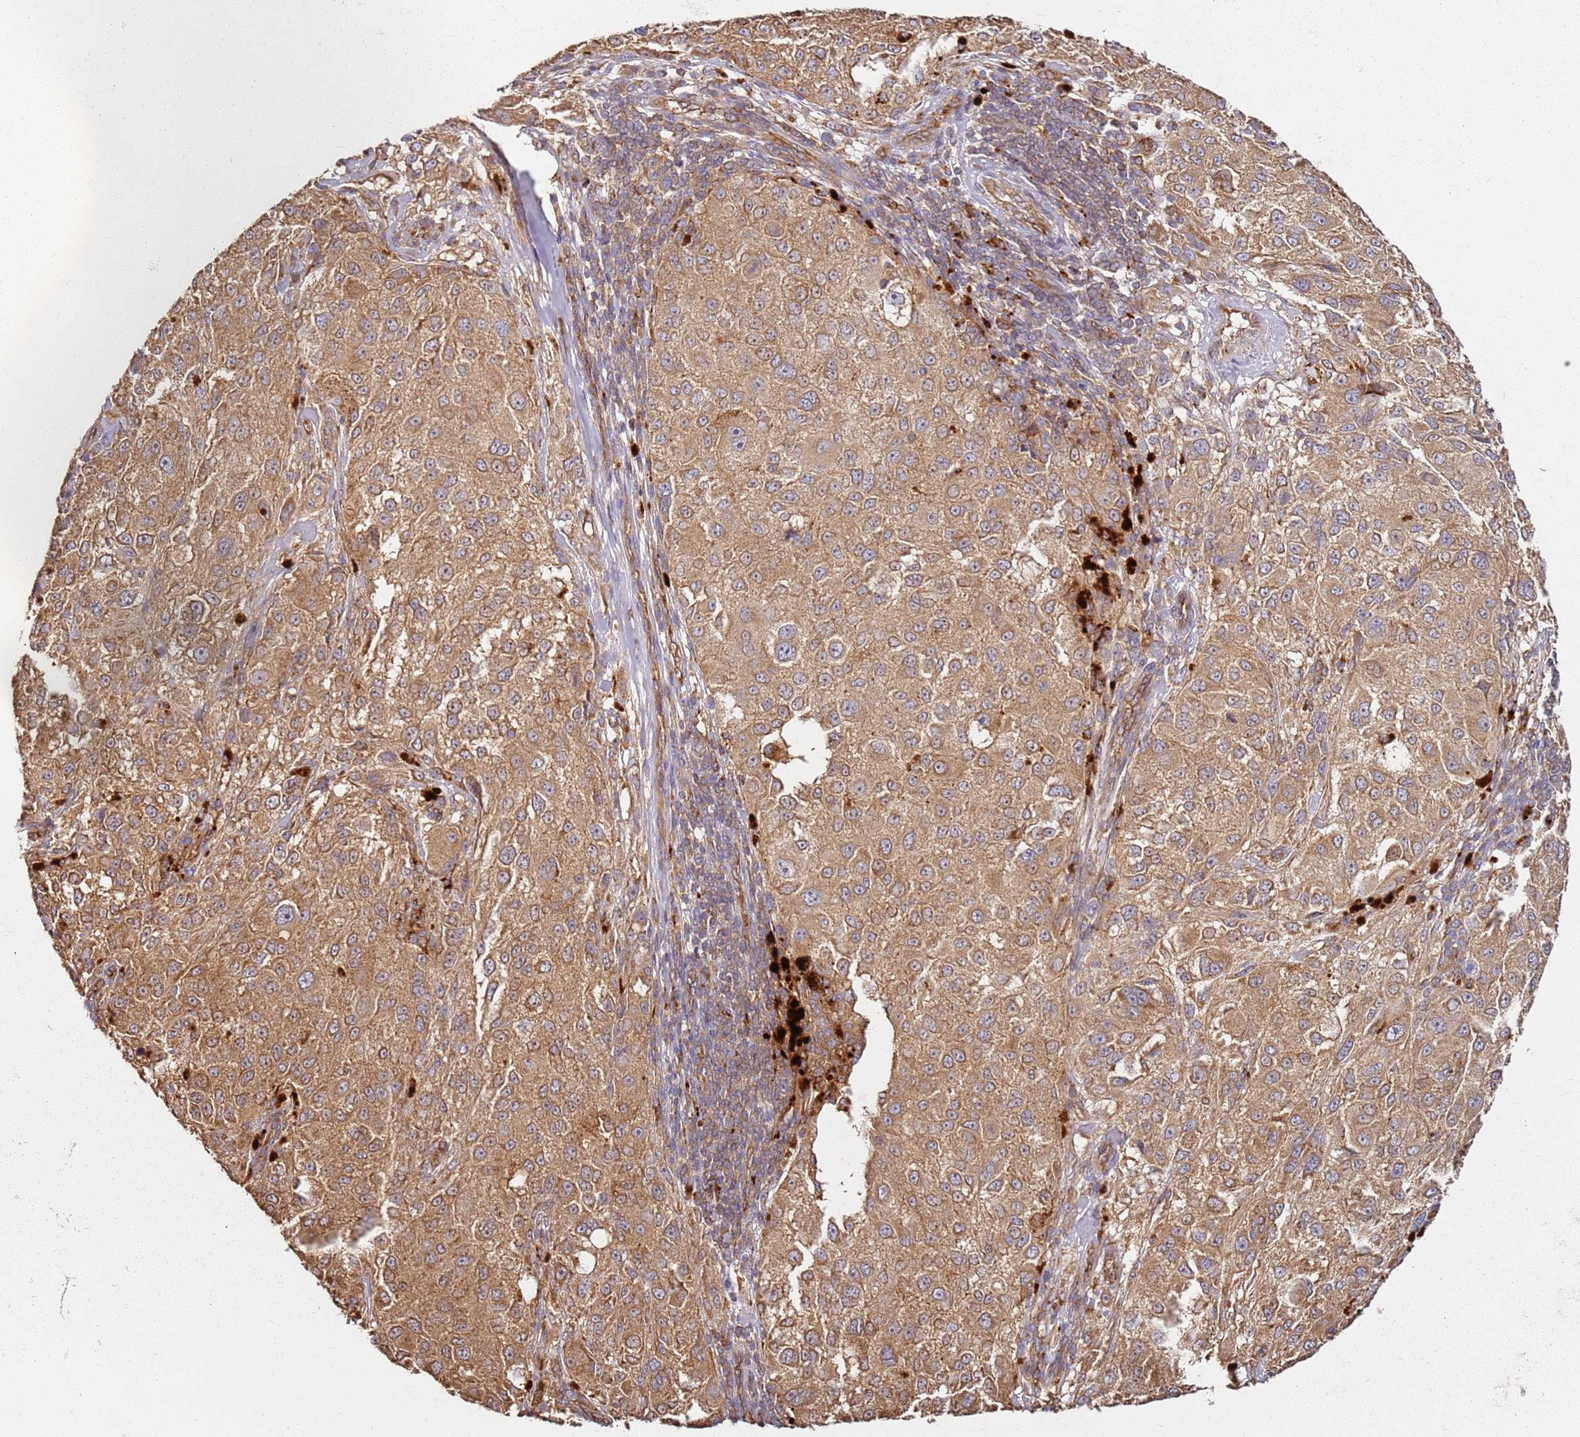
{"staining": {"intensity": "moderate", "quantity": ">75%", "location": "cytoplasmic/membranous"}, "tissue": "melanoma", "cell_type": "Tumor cells", "image_type": "cancer", "snomed": [{"axis": "morphology", "description": "Necrosis, NOS"}, {"axis": "morphology", "description": "Malignant melanoma, NOS"}, {"axis": "topography", "description": "Skin"}], "caption": "A histopathology image of human malignant melanoma stained for a protein demonstrates moderate cytoplasmic/membranous brown staining in tumor cells.", "gene": "SCGB2B2", "patient": {"sex": "female", "age": 87}}